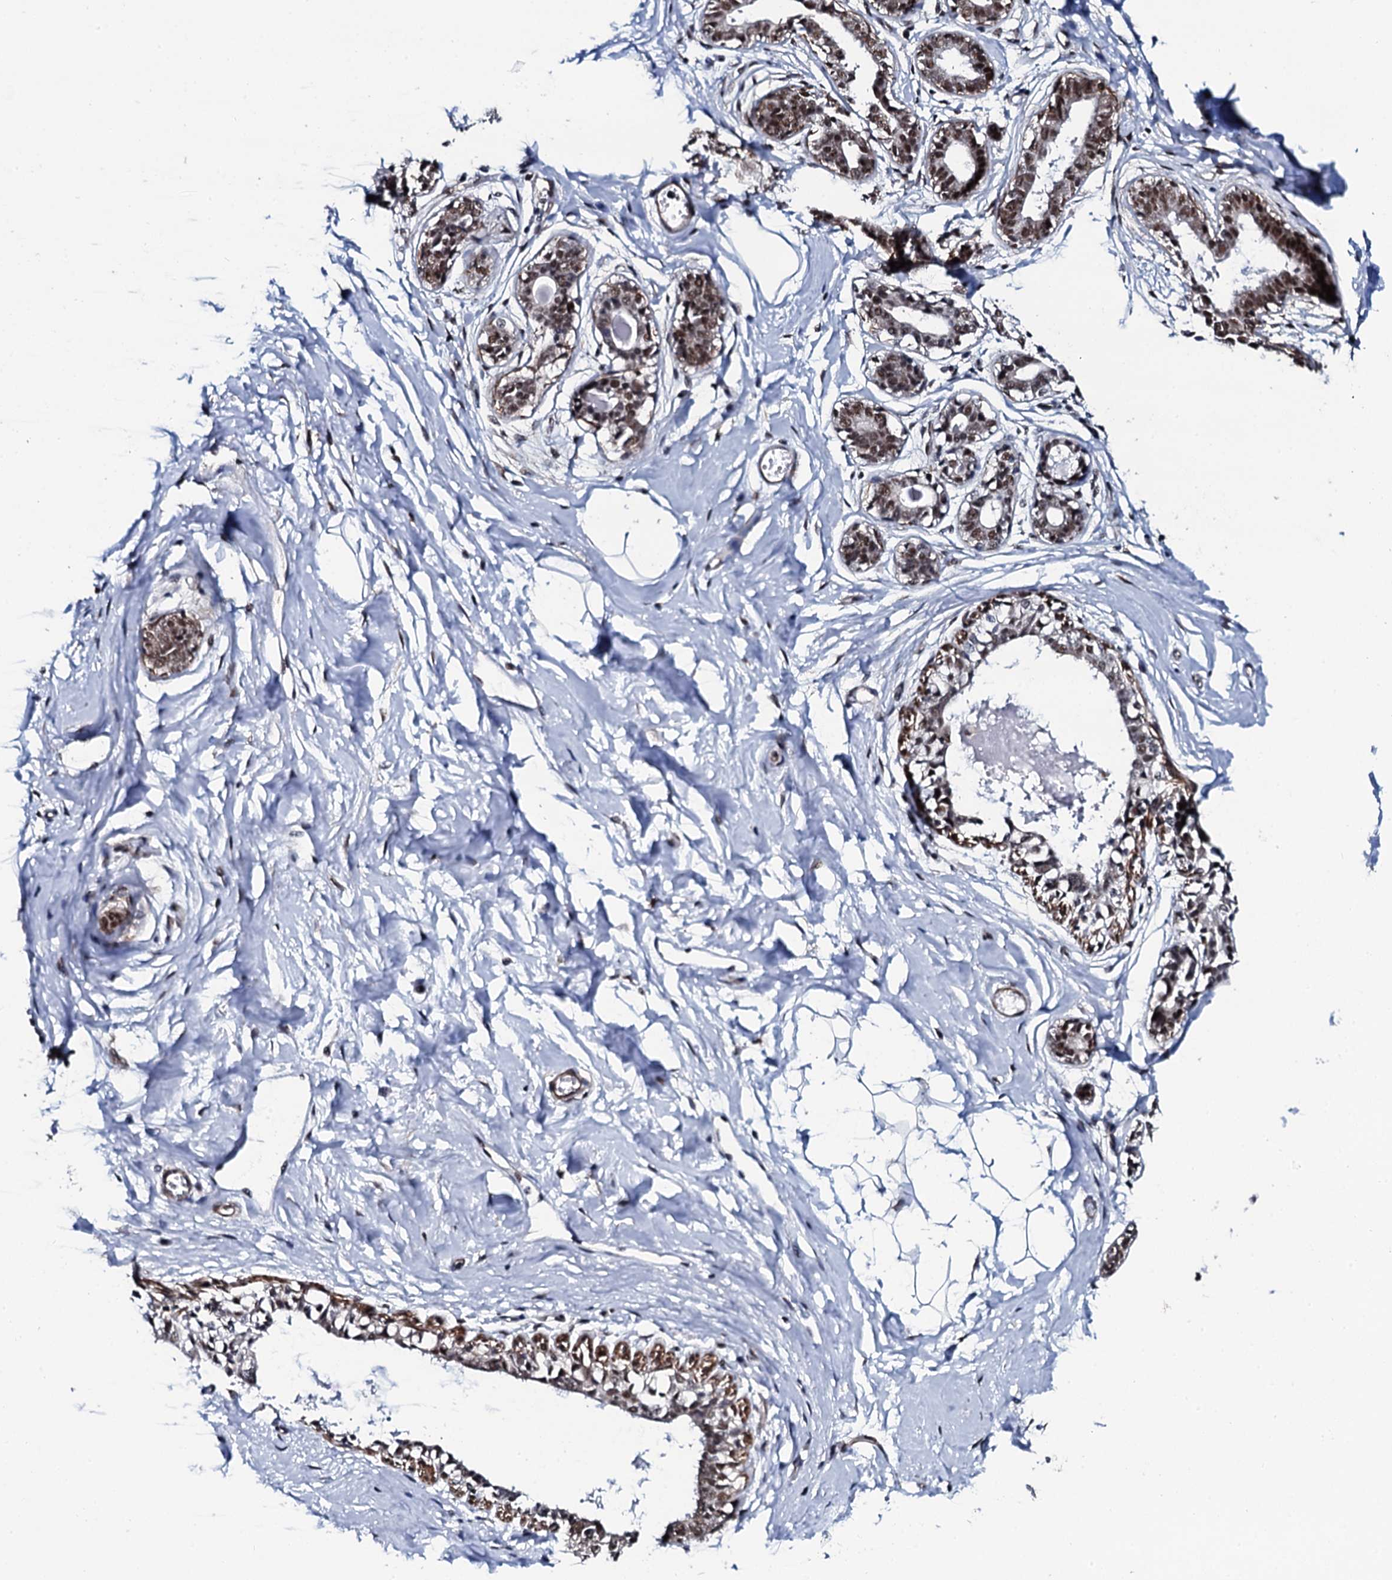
{"staining": {"intensity": "negative", "quantity": "none", "location": "none"}, "tissue": "breast", "cell_type": "Adipocytes", "image_type": "normal", "snomed": [{"axis": "morphology", "description": "Normal tissue, NOS"}, {"axis": "topography", "description": "Breast"}], "caption": "This is a image of immunohistochemistry staining of unremarkable breast, which shows no positivity in adipocytes.", "gene": "CWC15", "patient": {"sex": "female", "age": 45}}